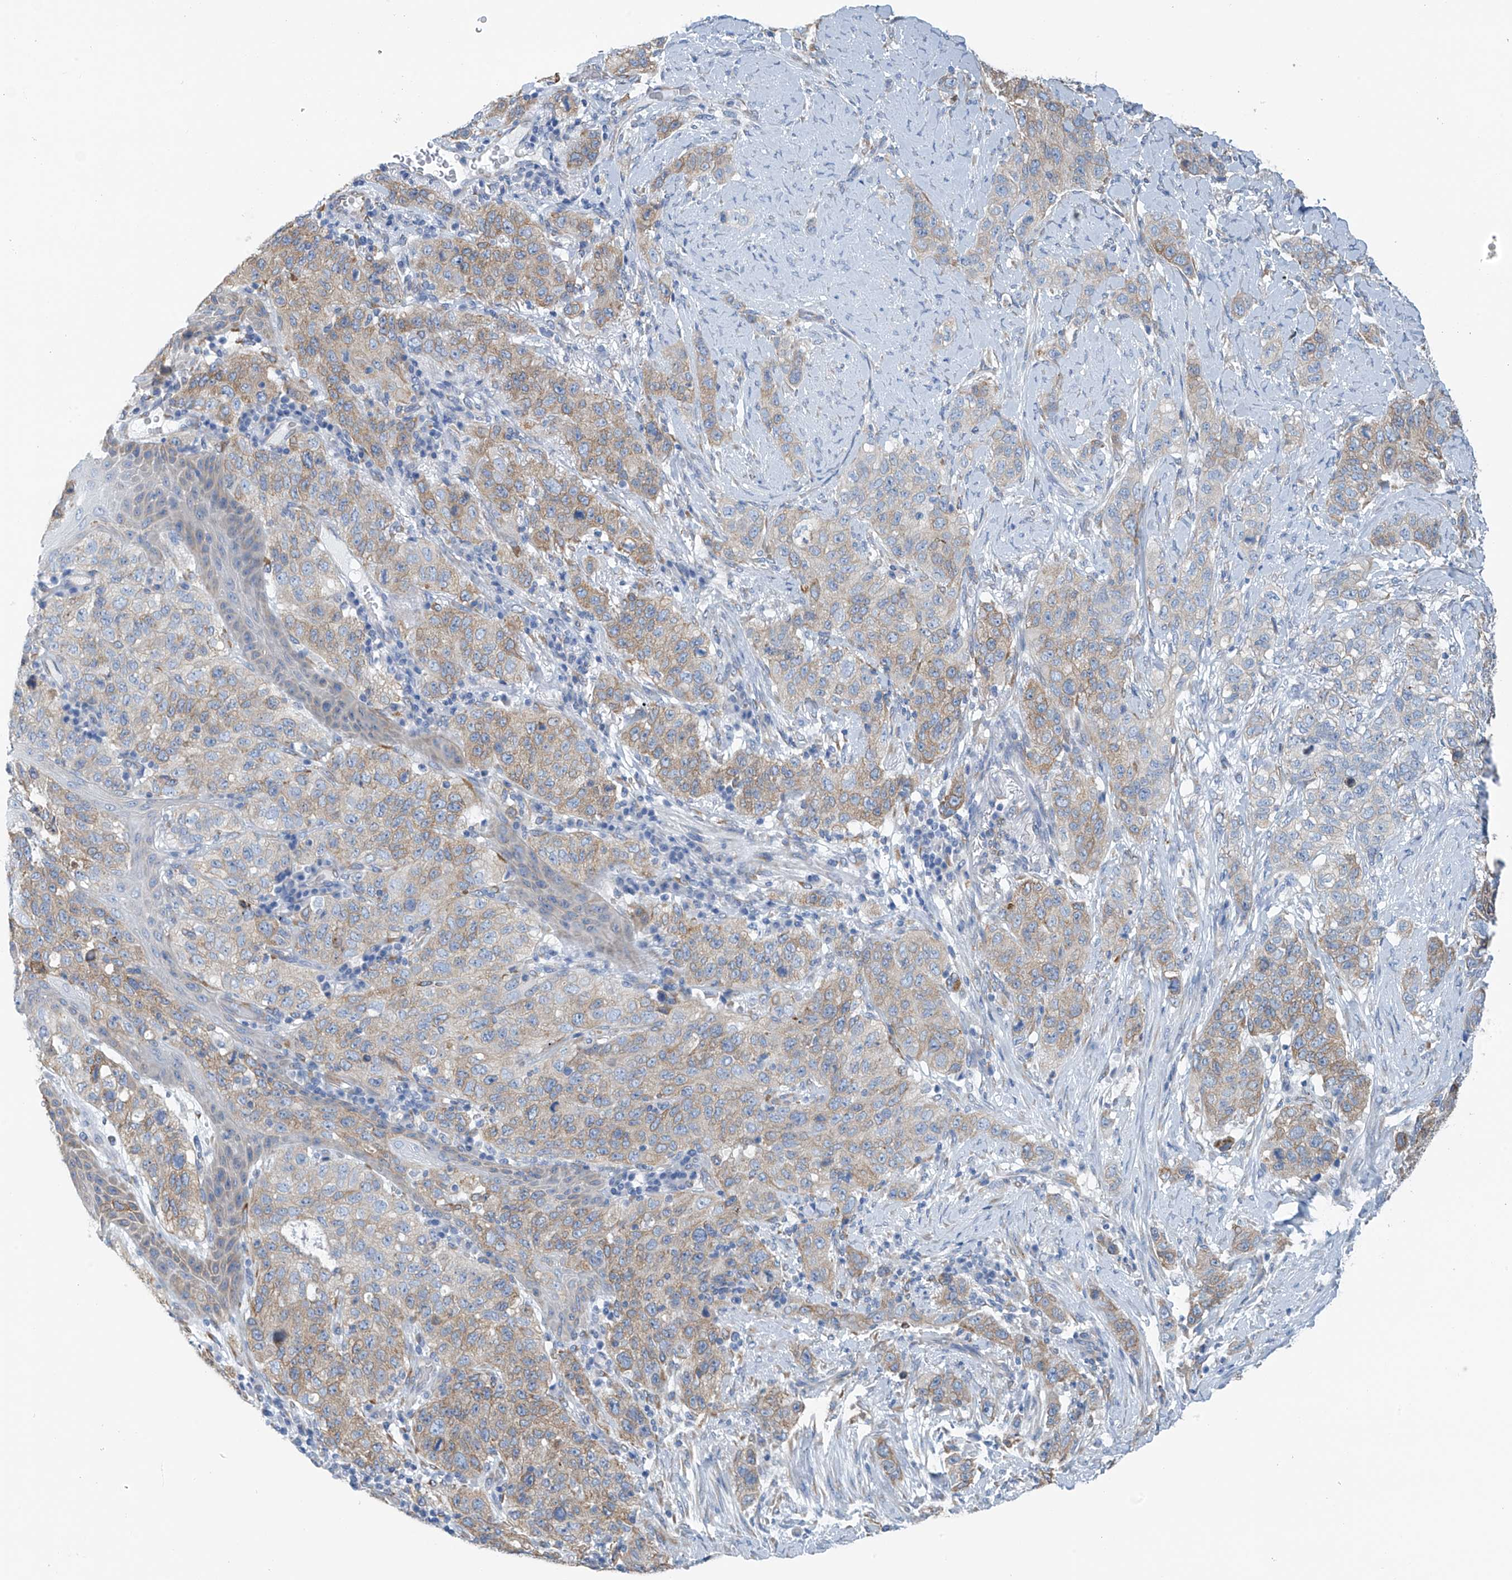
{"staining": {"intensity": "weak", "quantity": ">75%", "location": "cytoplasmic/membranous"}, "tissue": "stomach cancer", "cell_type": "Tumor cells", "image_type": "cancer", "snomed": [{"axis": "morphology", "description": "Adenocarcinoma, NOS"}, {"axis": "topography", "description": "Stomach"}], "caption": "High-power microscopy captured an immunohistochemistry (IHC) micrograph of stomach cancer (adenocarcinoma), revealing weak cytoplasmic/membranous staining in about >75% of tumor cells.", "gene": "RCN2", "patient": {"sex": "male", "age": 48}}